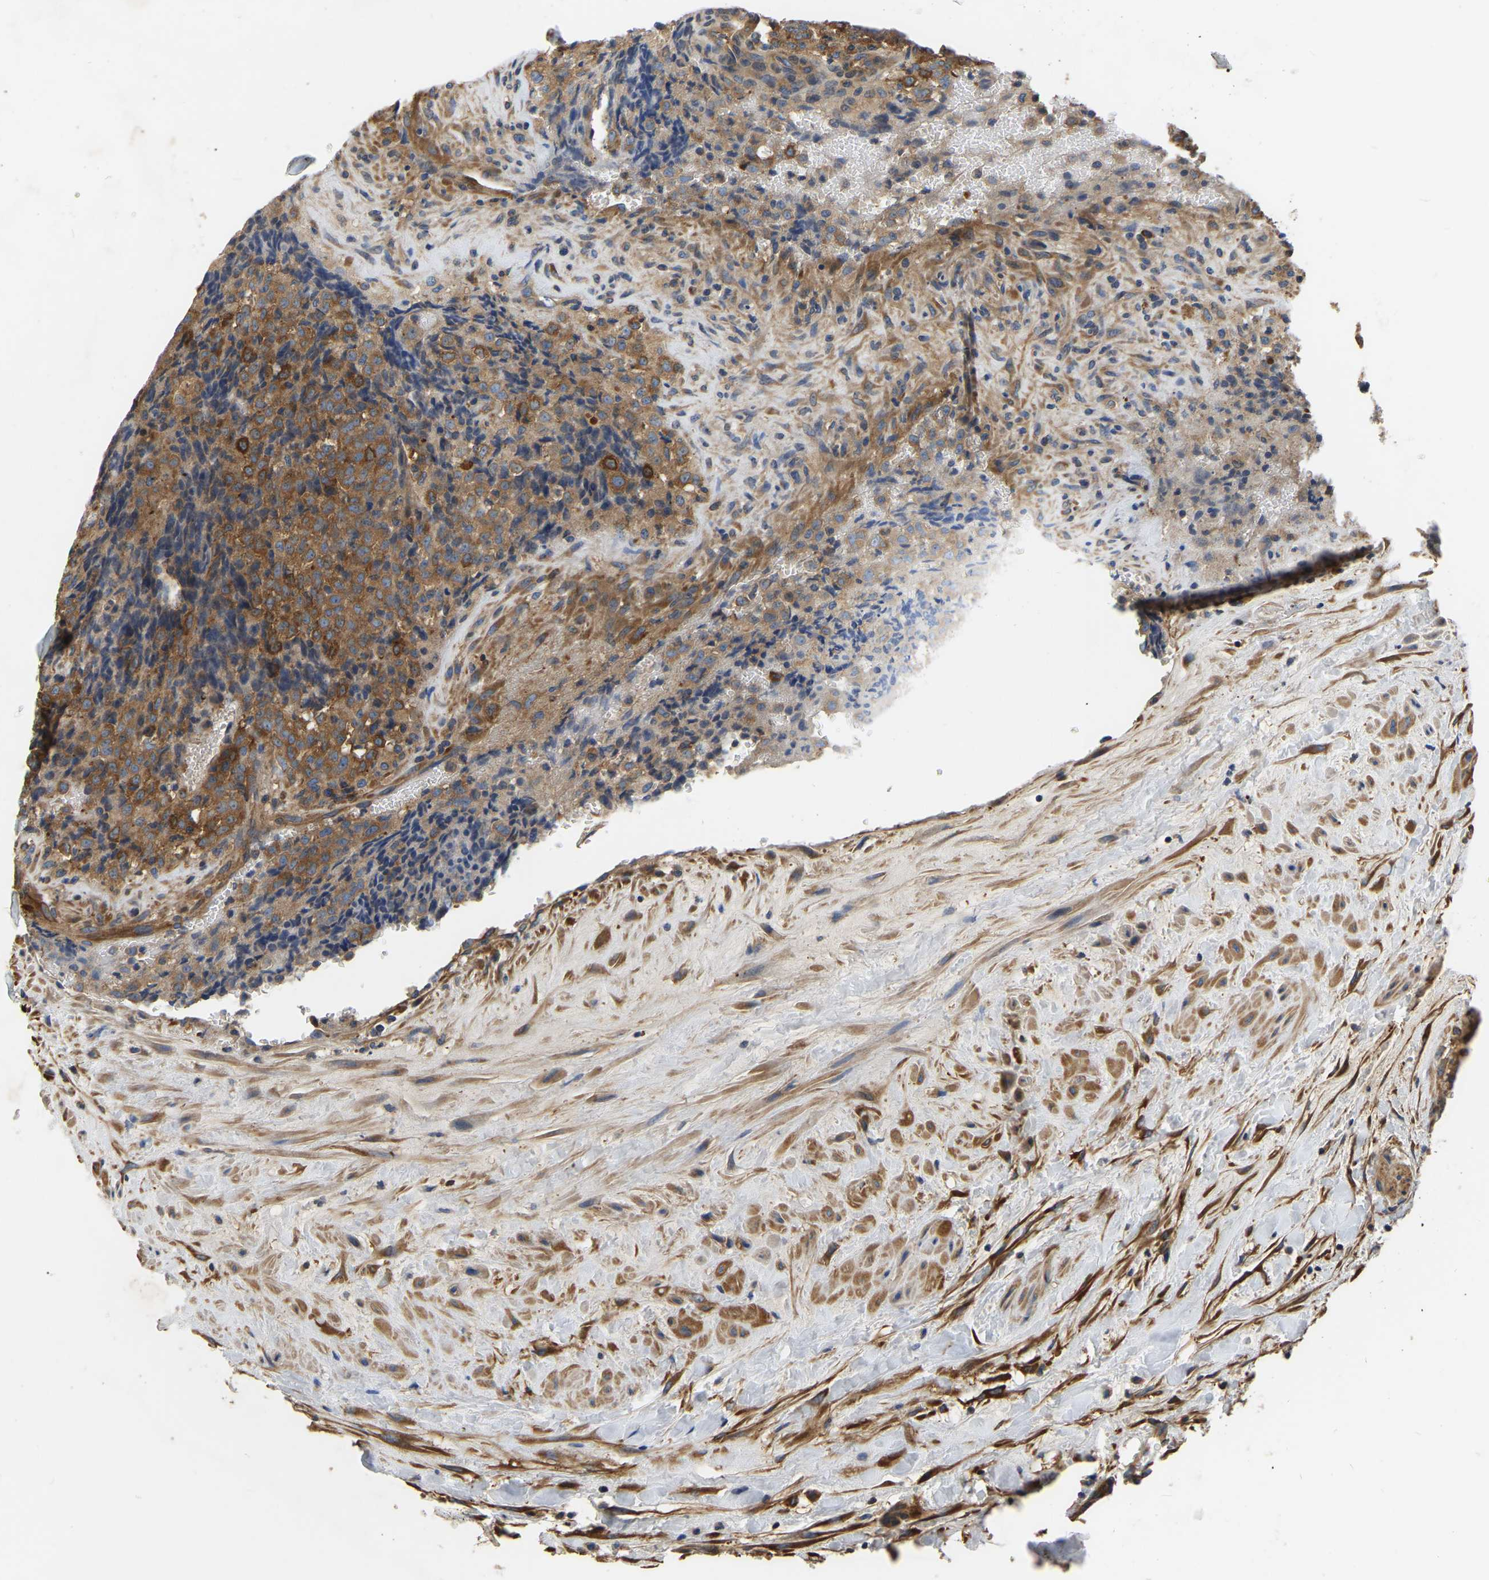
{"staining": {"intensity": "strong", "quantity": ">75%", "location": "cytoplasmic/membranous"}, "tissue": "testis cancer", "cell_type": "Tumor cells", "image_type": "cancer", "snomed": [{"axis": "morphology", "description": "Seminoma, NOS"}, {"axis": "topography", "description": "Testis"}], "caption": "Brown immunohistochemical staining in testis cancer (seminoma) exhibits strong cytoplasmic/membranous staining in about >75% of tumor cells. The staining was performed using DAB to visualize the protein expression in brown, while the nuclei were stained in blue with hematoxylin (Magnification: 20x).", "gene": "GARS1", "patient": {"sex": "male", "age": 59}}